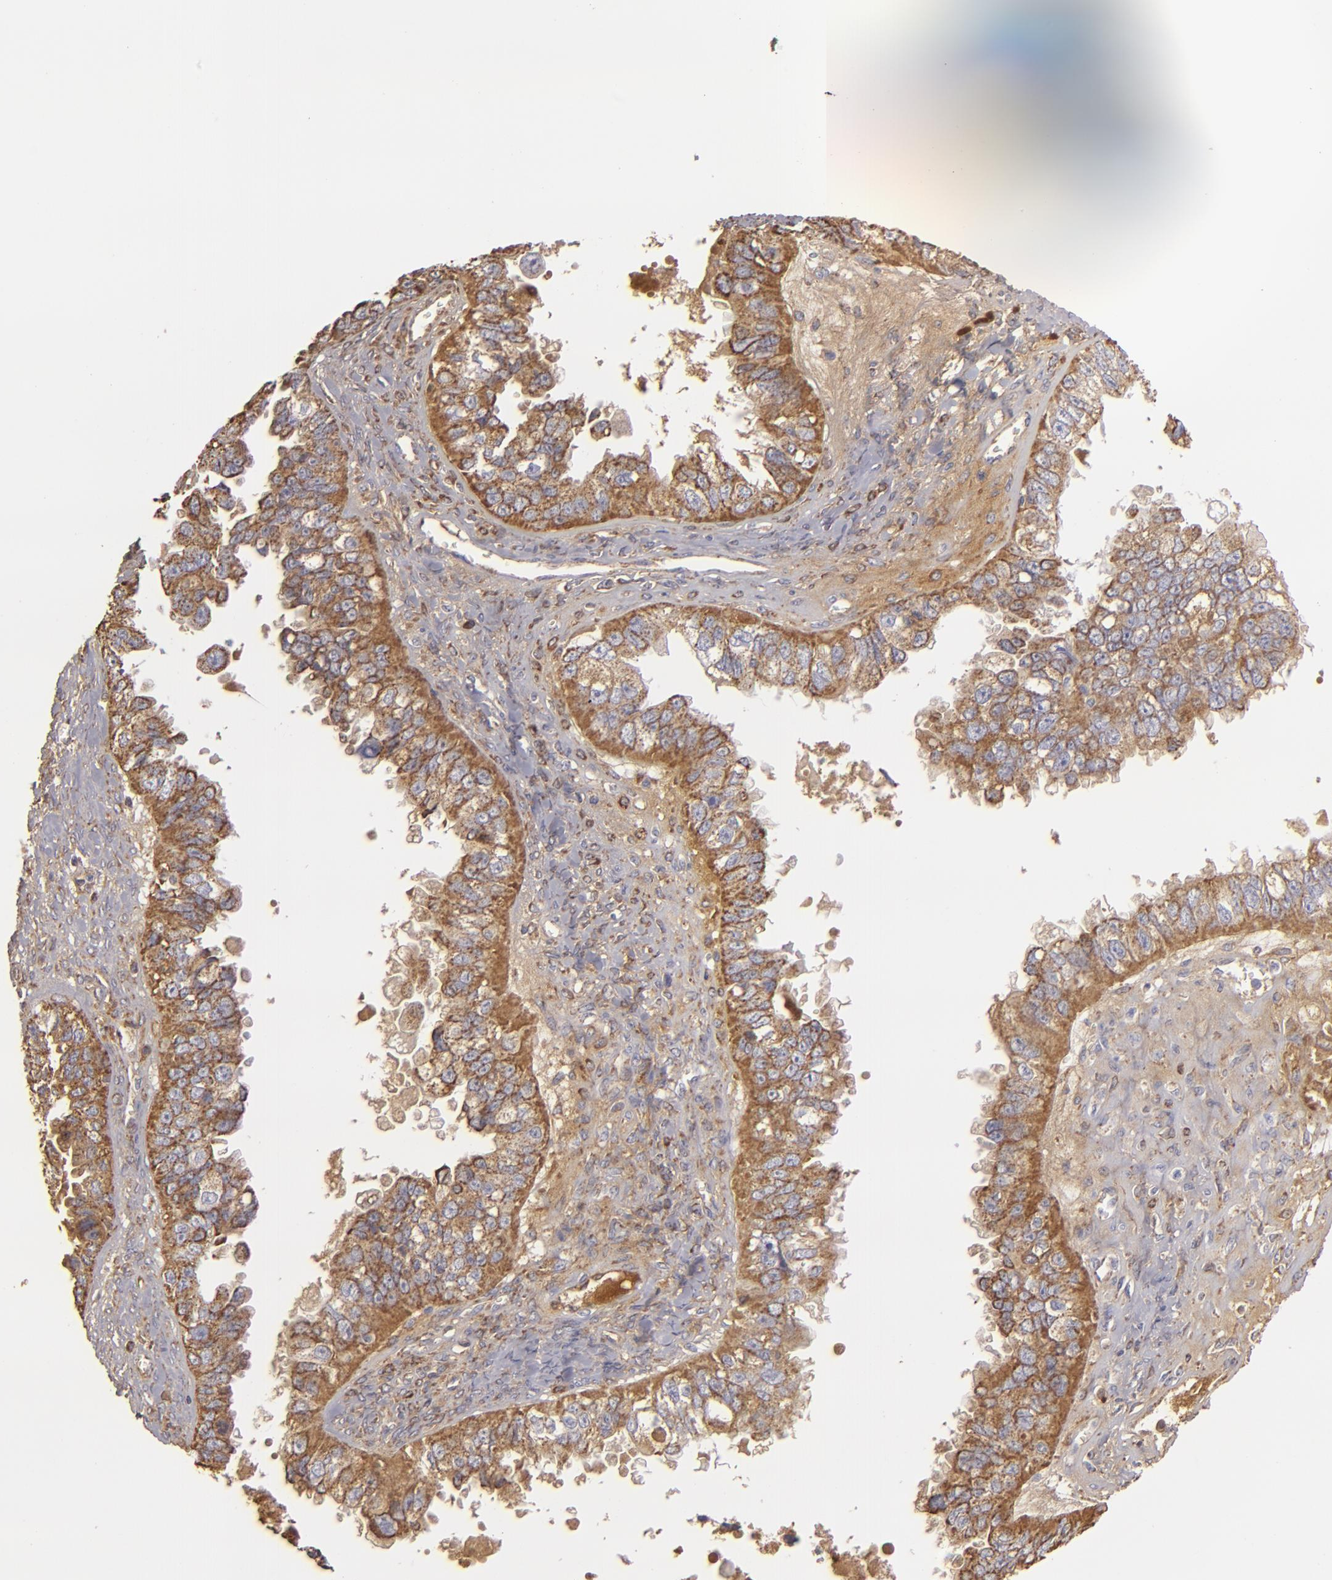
{"staining": {"intensity": "moderate", "quantity": ">75%", "location": "cytoplasmic/membranous"}, "tissue": "ovarian cancer", "cell_type": "Tumor cells", "image_type": "cancer", "snomed": [{"axis": "morphology", "description": "Carcinoma, endometroid"}, {"axis": "topography", "description": "Ovary"}], "caption": "A medium amount of moderate cytoplasmic/membranous expression is present in about >75% of tumor cells in ovarian cancer tissue. The protein of interest is stained brown, and the nuclei are stained in blue (DAB (3,3'-diaminobenzidine) IHC with brightfield microscopy, high magnification).", "gene": "CFB", "patient": {"sex": "female", "age": 85}}